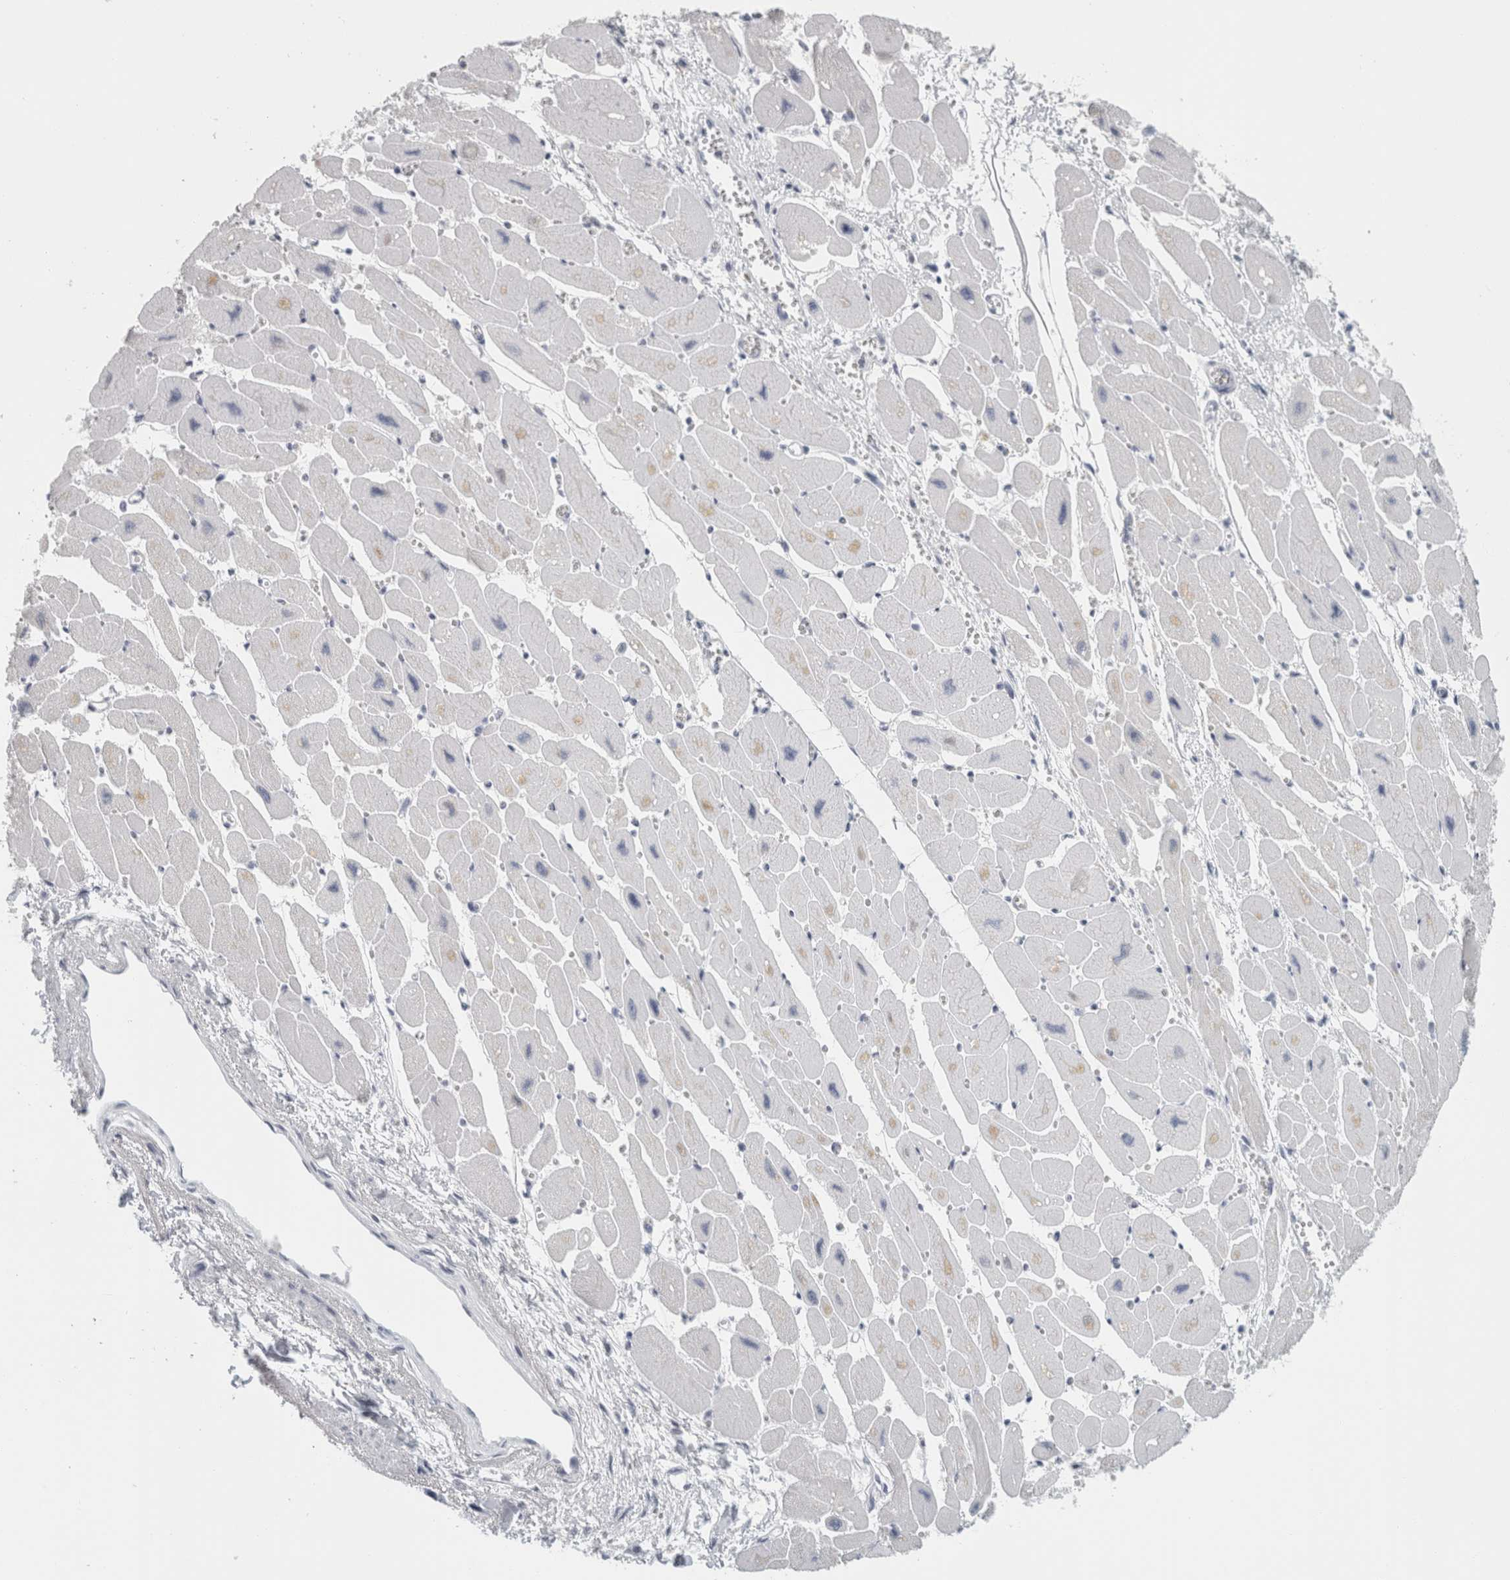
{"staining": {"intensity": "negative", "quantity": "none", "location": "none"}, "tissue": "heart muscle", "cell_type": "Cardiomyocytes", "image_type": "normal", "snomed": [{"axis": "morphology", "description": "Normal tissue, NOS"}, {"axis": "topography", "description": "Heart"}], "caption": "IHC of normal heart muscle shows no staining in cardiomyocytes. The staining was performed using DAB to visualize the protein expression in brown, while the nuclei were stained in blue with hematoxylin (Magnification: 20x).", "gene": "SLC28A3", "patient": {"sex": "female", "age": 54}}